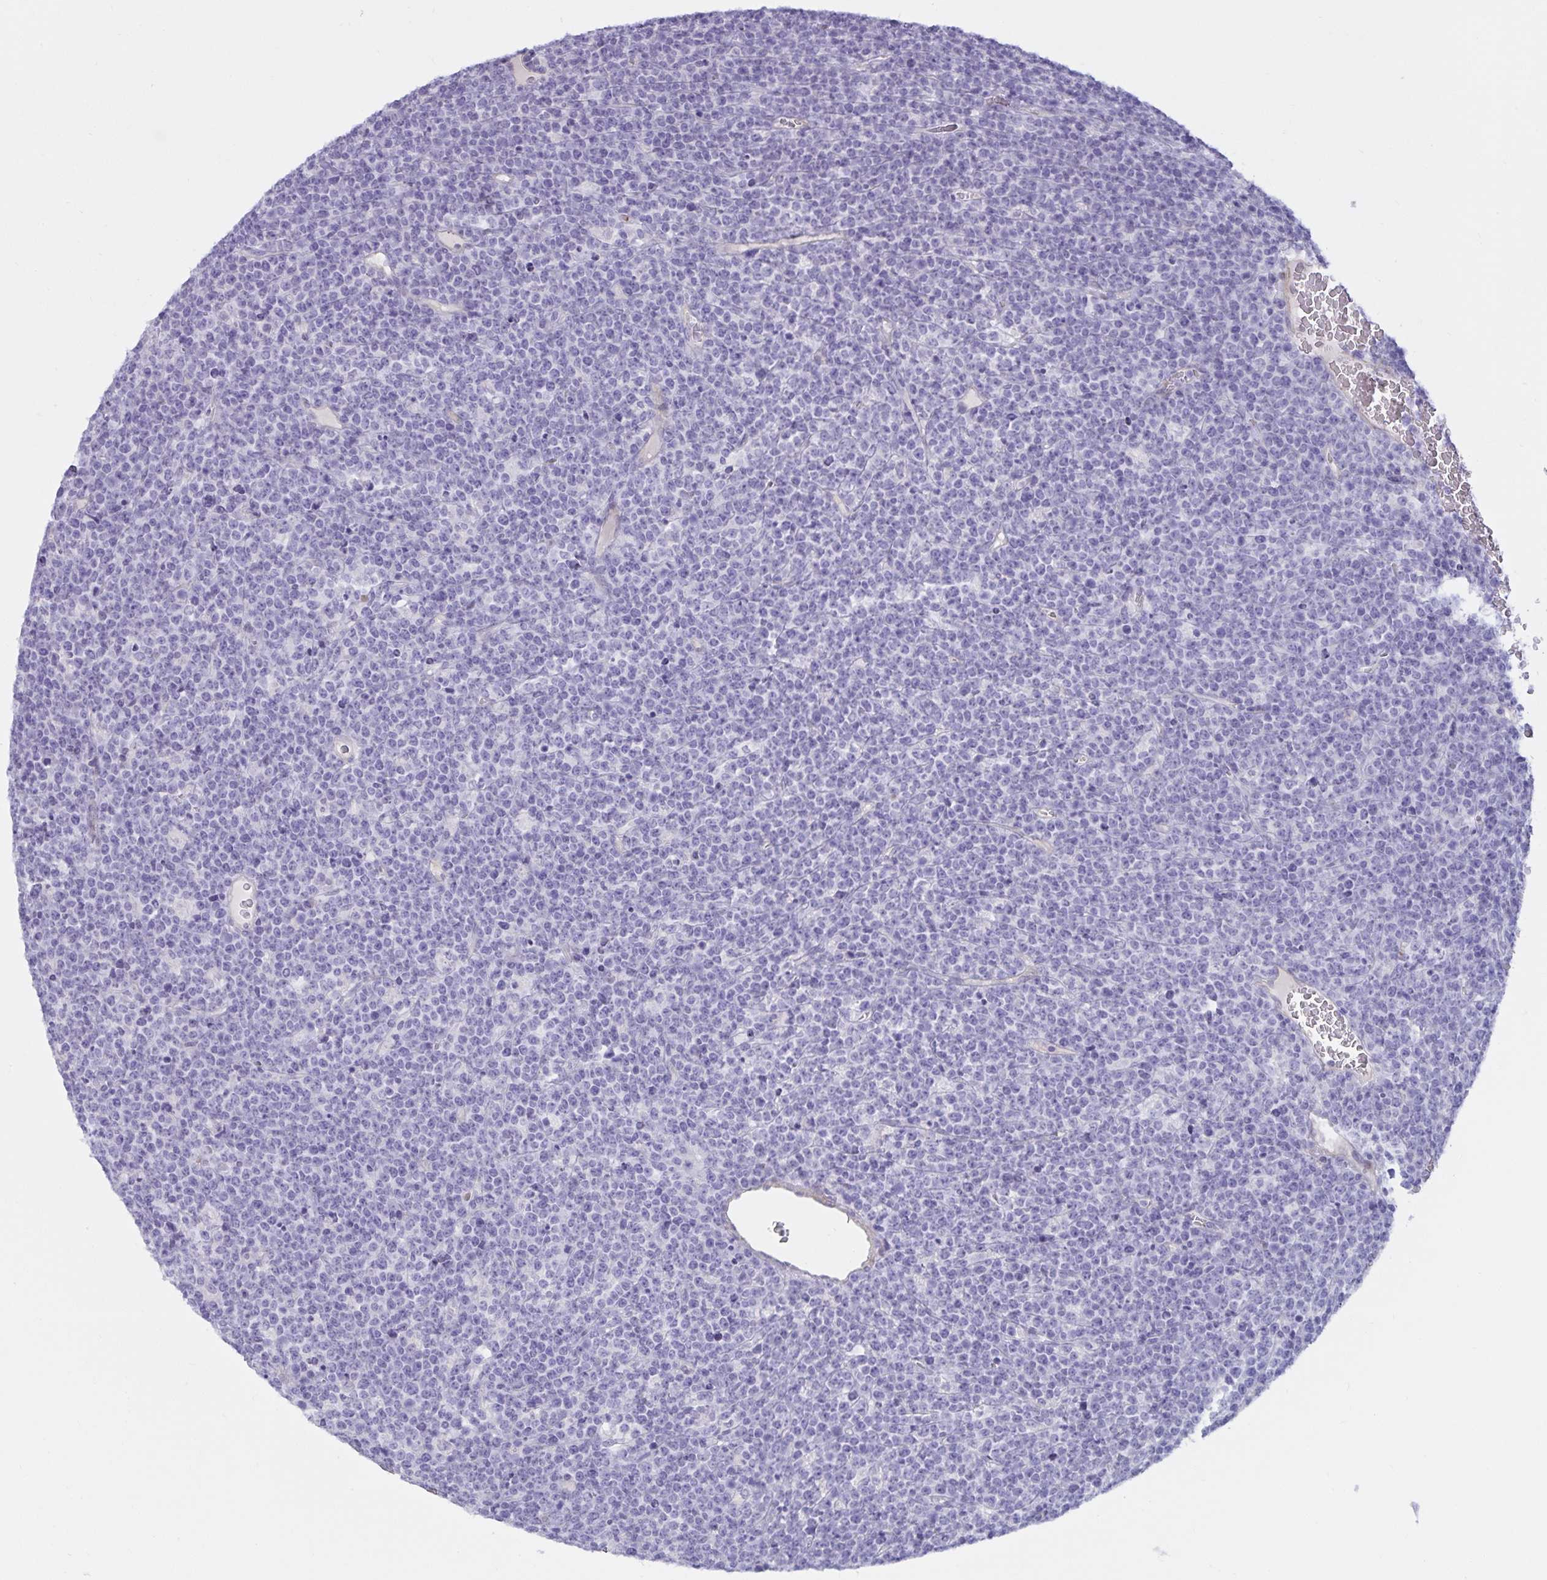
{"staining": {"intensity": "negative", "quantity": "none", "location": "none"}, "tissue": "lymphoma", "cell_type": "Tumor cells", "image_type": "cancer", "snomed": [{"axis": "morphology", "description": "Malignant lymphoma, non-Hodgkin's type, High grade"}, {"axis": "topography", "description": "Ovary"}], "caption": "Immunohistochemical staining of human lymphoma displays no significant expression in tumor cells. (Immunohistochemistry (ihc), brightfield microscopy, high magnification).", "gene": "SPAG4", "patient": {"sex": "female", "age": 56}}